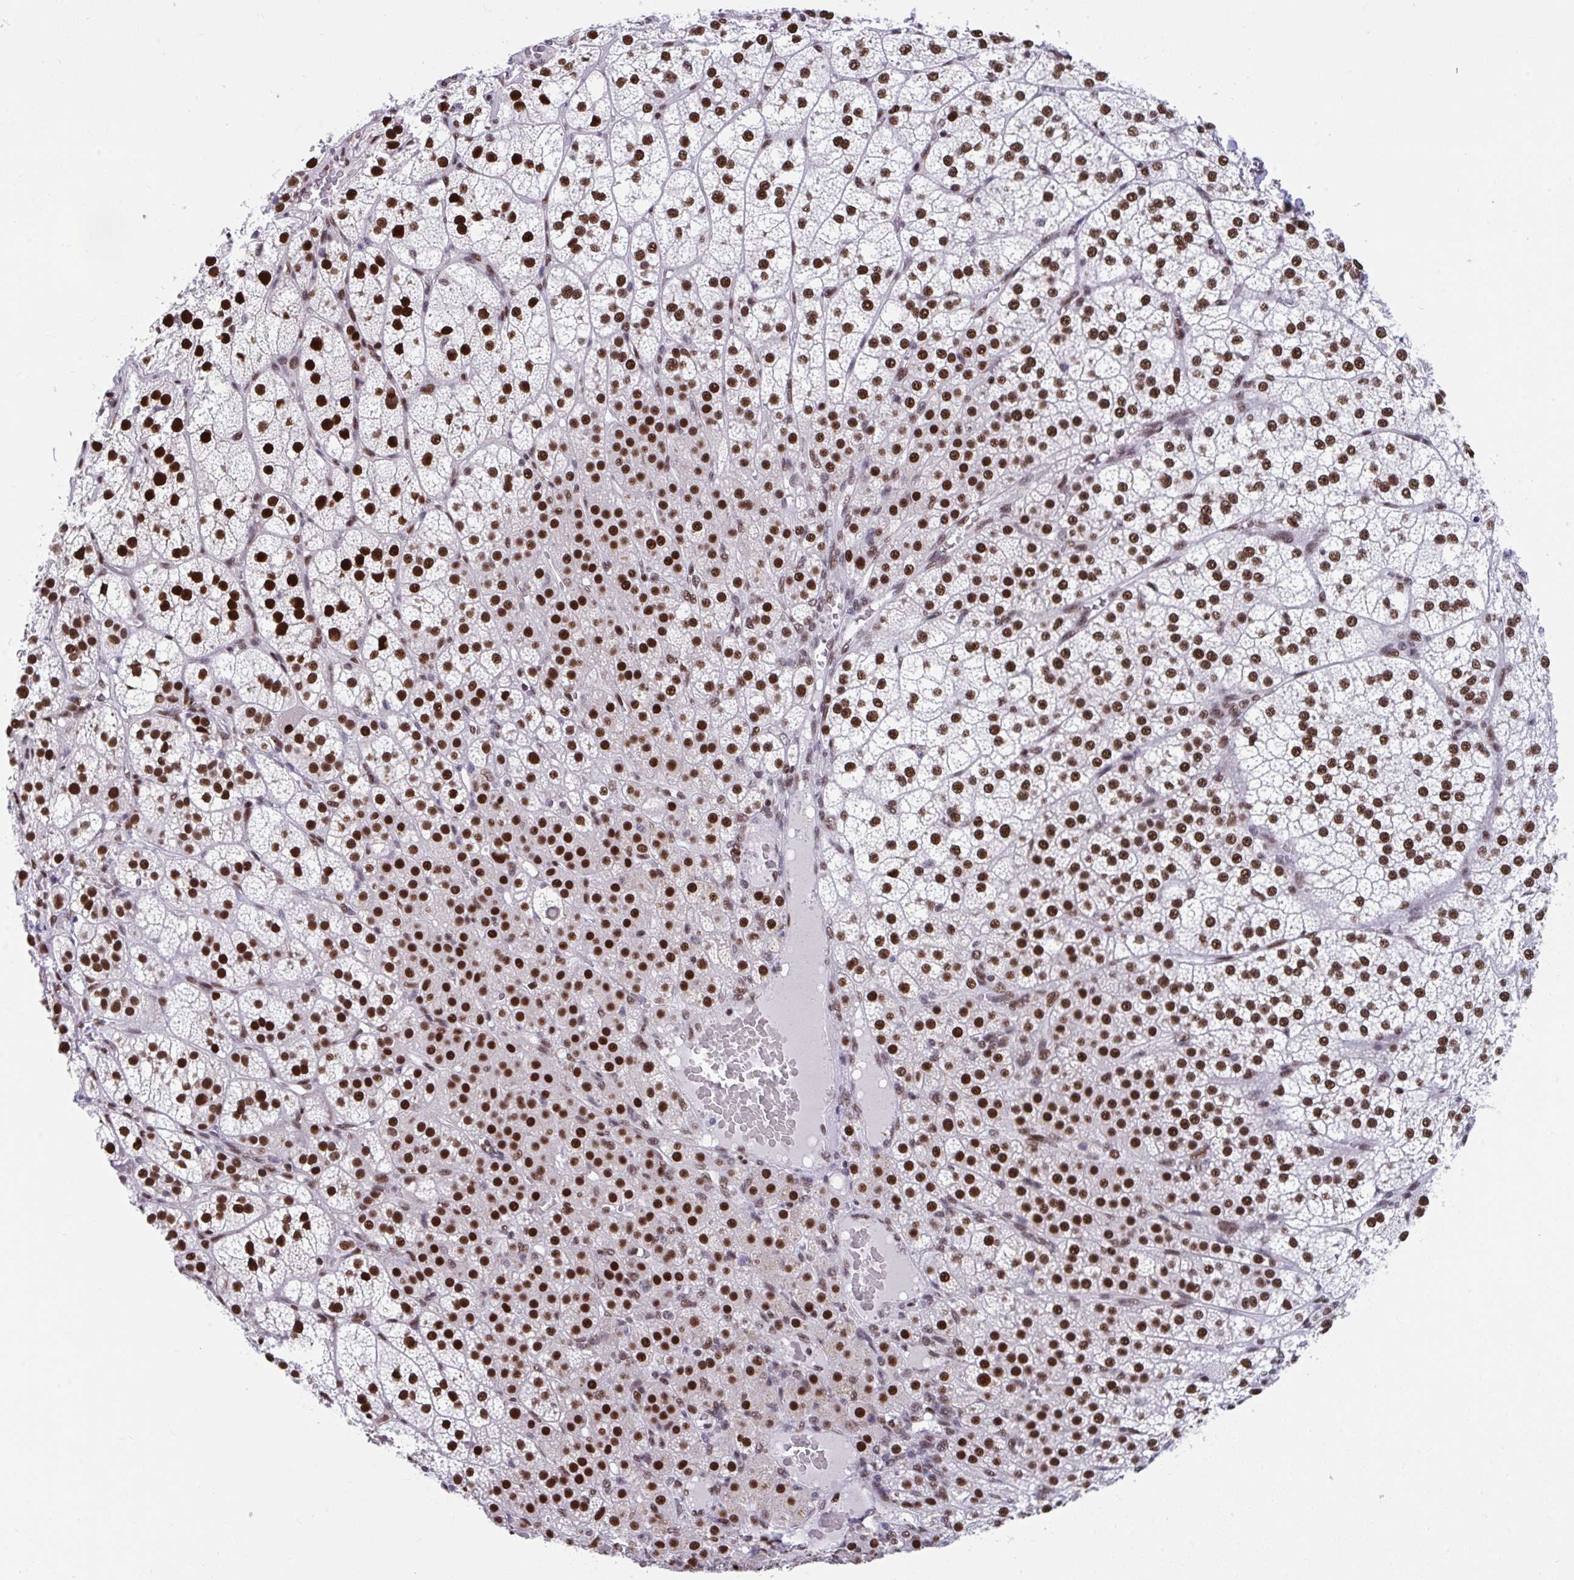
{"staining": {"intensity": "strong", "quantity": ">75%", "location": "nuclear"}, "tissue": "adrenal gland", "cell_type": "Glandular cells", "image_type": "normal", "snomed": [{"axis": "morphology", "description": "Normal tissue, NOS"}, {"axis": "topography", "description": "Adrenal gland"}], "caption": "Human adrenal gland stained with a protein marker shows strong staining in glandular cells.", "gene": "SLC35C2", "patient": {"sex": "female", "age": 60}}